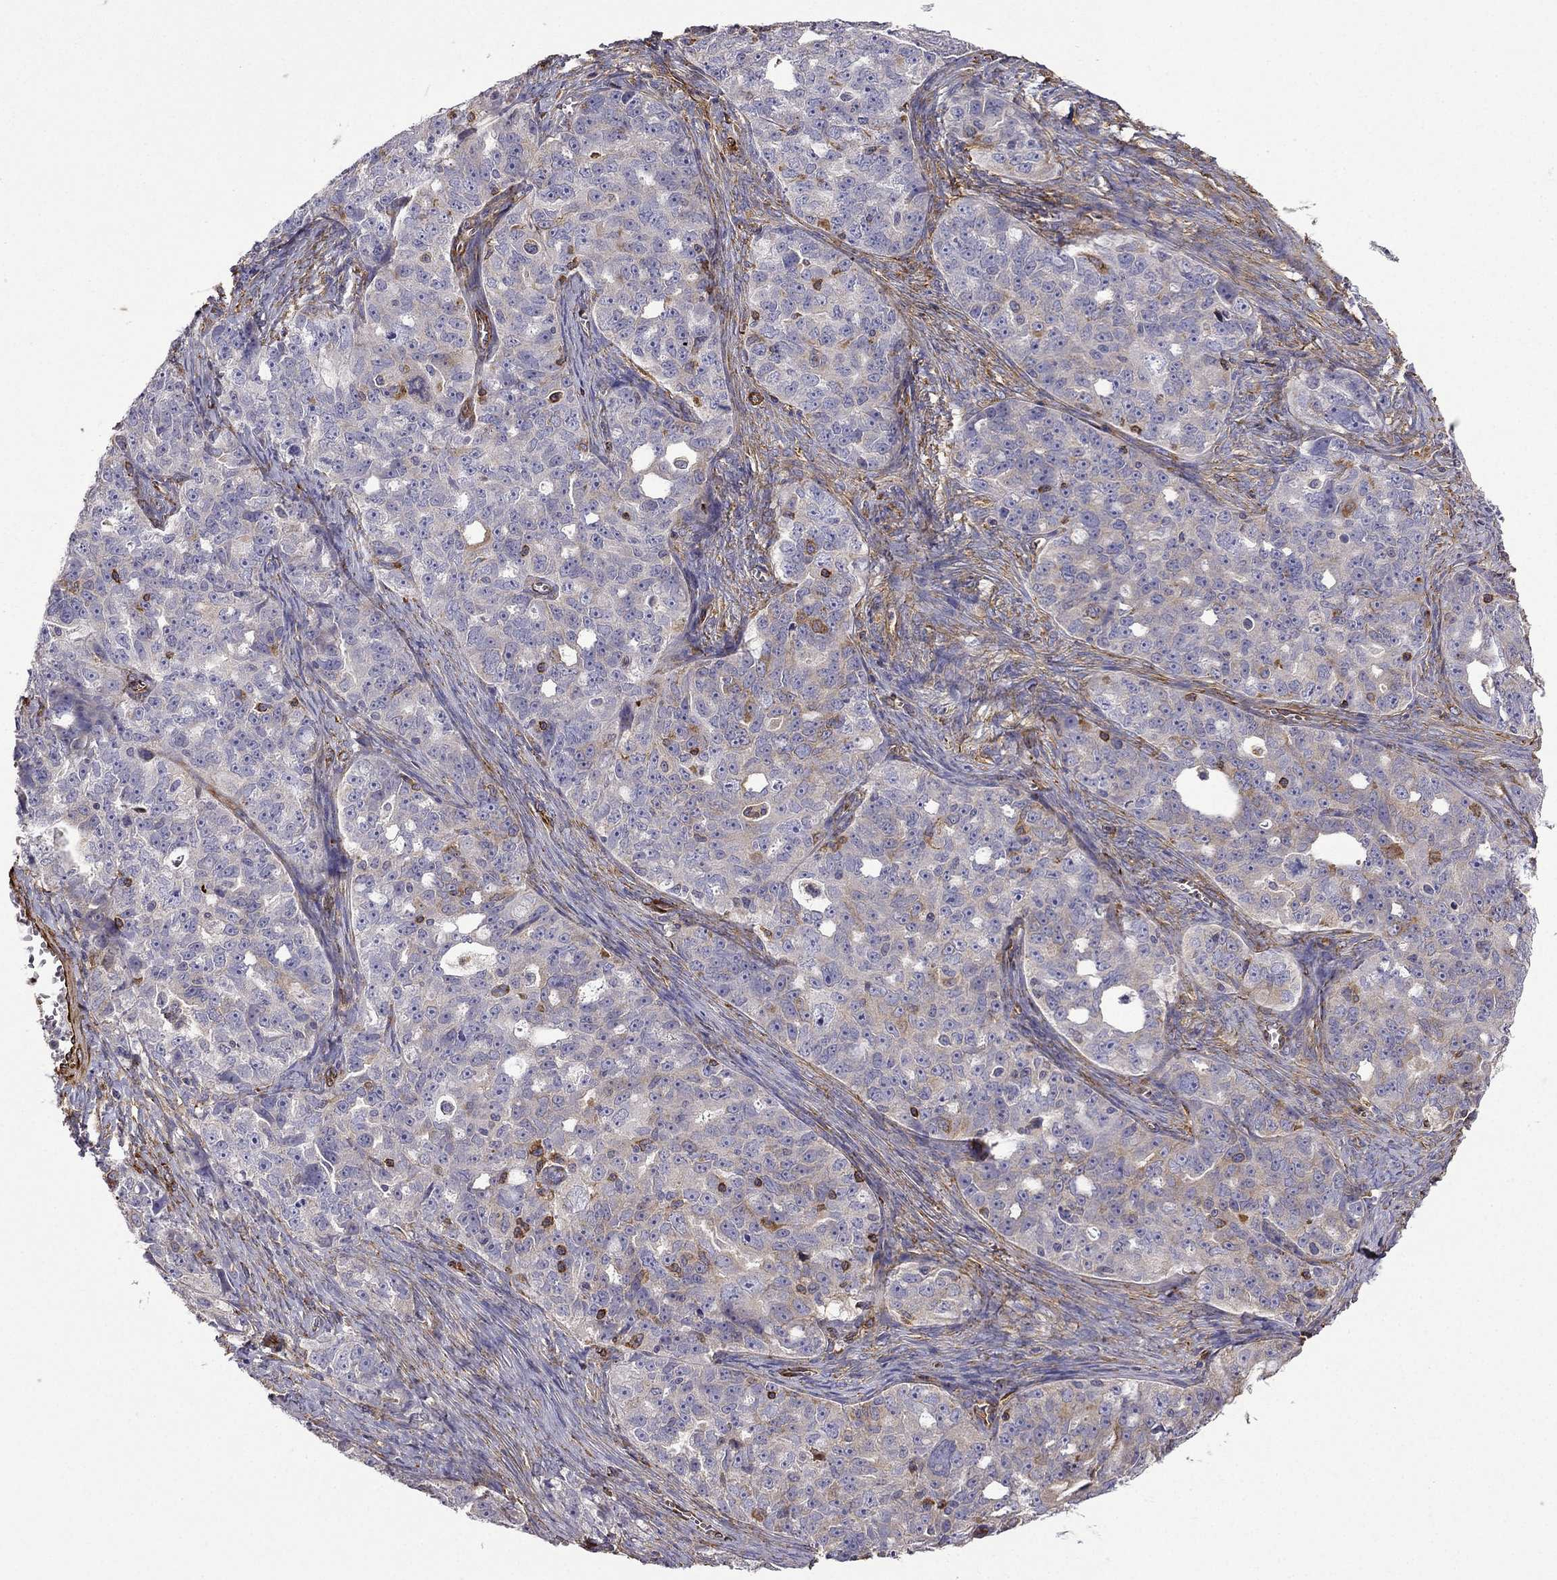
{"staining": {"intensity": "negative", "quantity": "none", "location": "none"}, "tissue": "ovarian cancer", "cell_type": "Tumor cells", "image_type": "cancer", "snomed": [{"axis": "morphology", "description": "Cystadenocarcinoma, serous, NOS"}, {"axis": "topography", "description": "Ovary"}], "caption": "A high-resolution micrograph shows IHC staining of ovarian cancer, which exhibits no significant positivity in tumor cells.", "gene": "MAP4", "patient": {"sex": "female", "age": 51}}